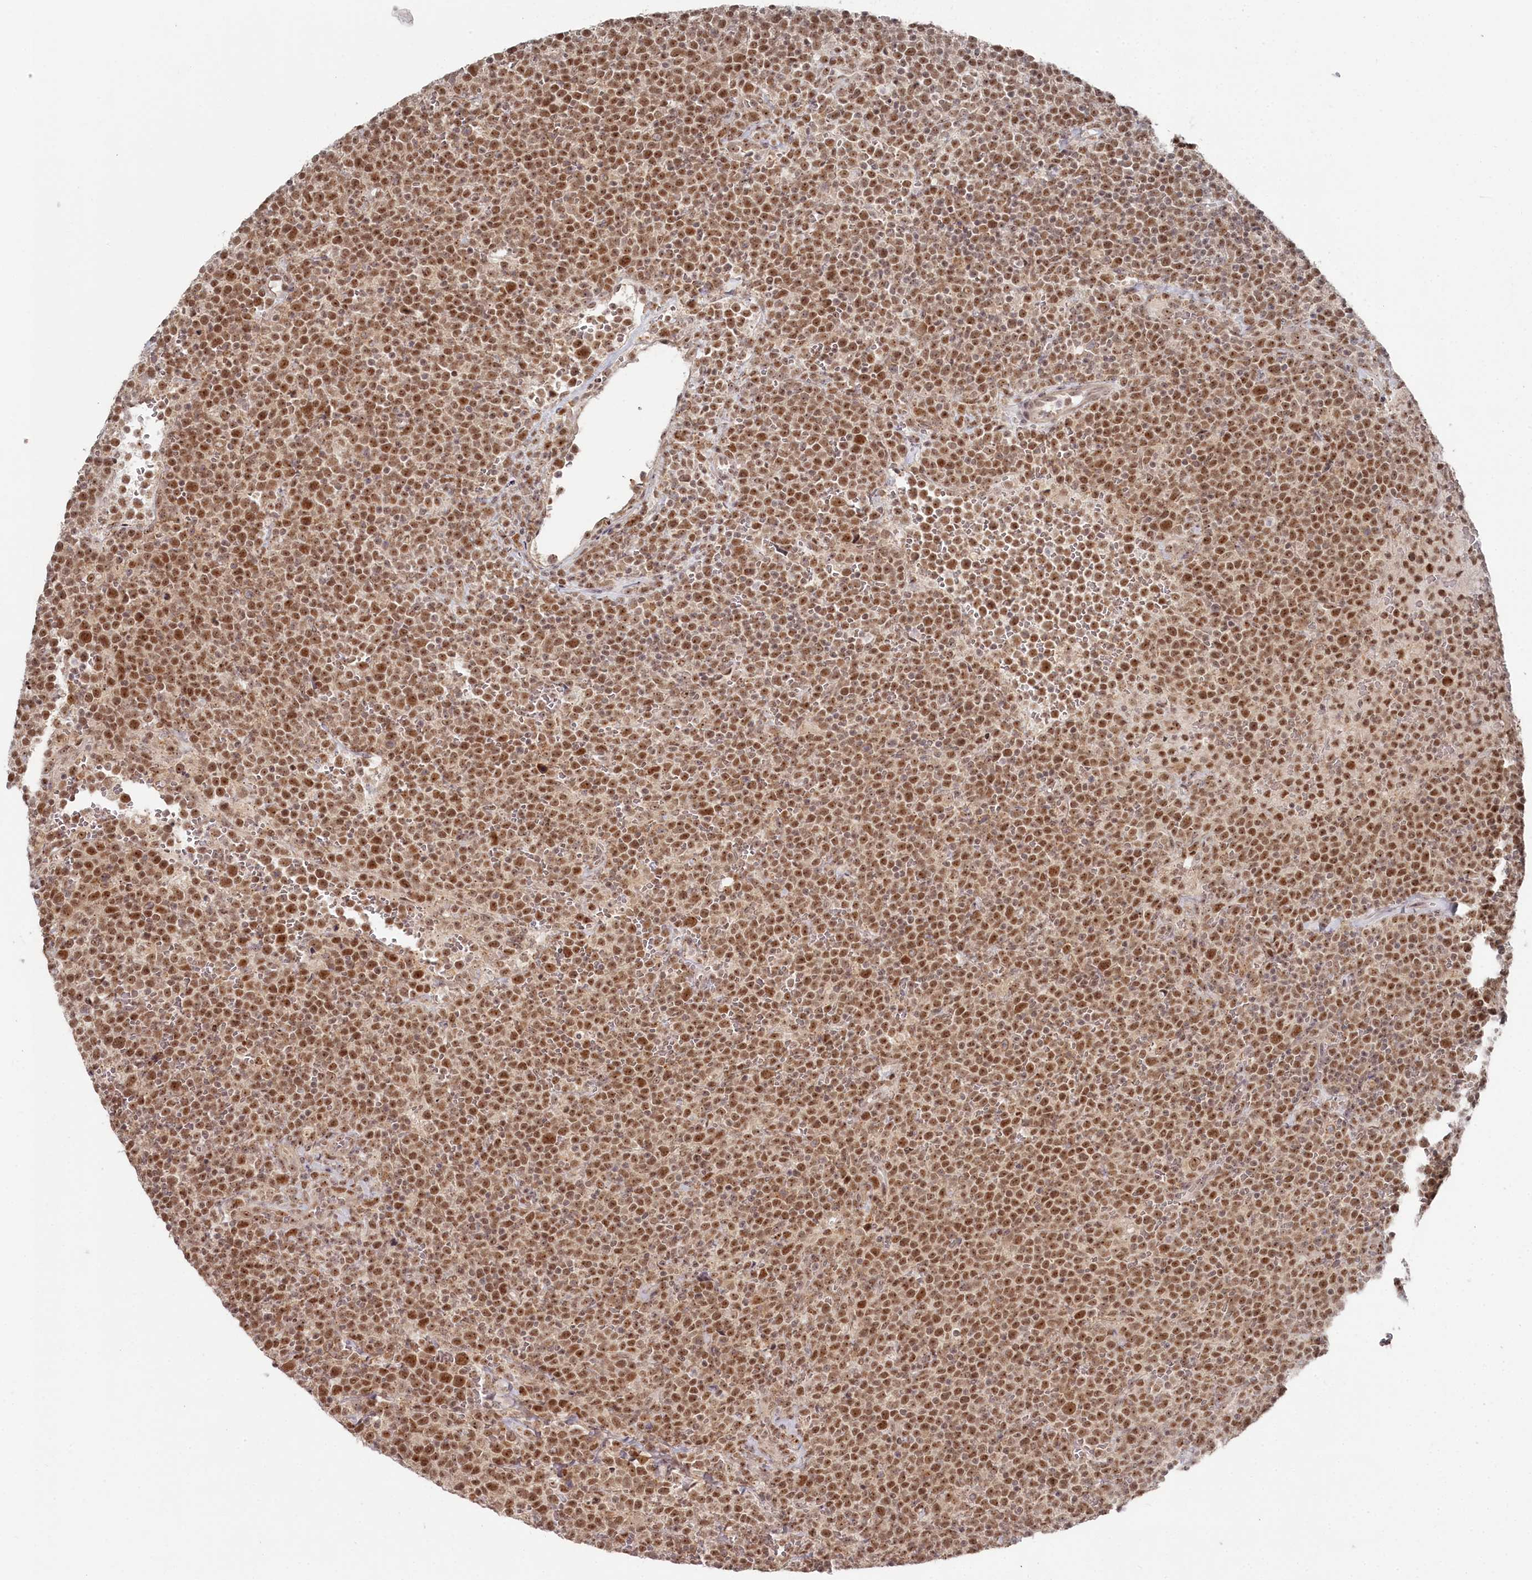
{"staining": {"intensity": "moderate", "quantity": ">75%", "location": "nuclear"}, "tissue": "lymphoma", "cell_type": "Tumor cells", "image_type": "cancer", "snomed": [{"axis": "morphology", "description": "Malignant lymphoma, non-Hodgkin's type, High grade"}, {"axis": "topography", "description": "Lymph node"}], "caption": "Tumor cells display medium levels of moderate nuclear expression in about >75% of cells in human lymphoma. The staining is performed using DAB (3,3'-diaminobenzidine) brown chromogen to label protein expression. The nuclei are counter-stained blue using hematoxylin.", "gene": "EXOSC1", "patient": {"sex": "male", "age": 61}}